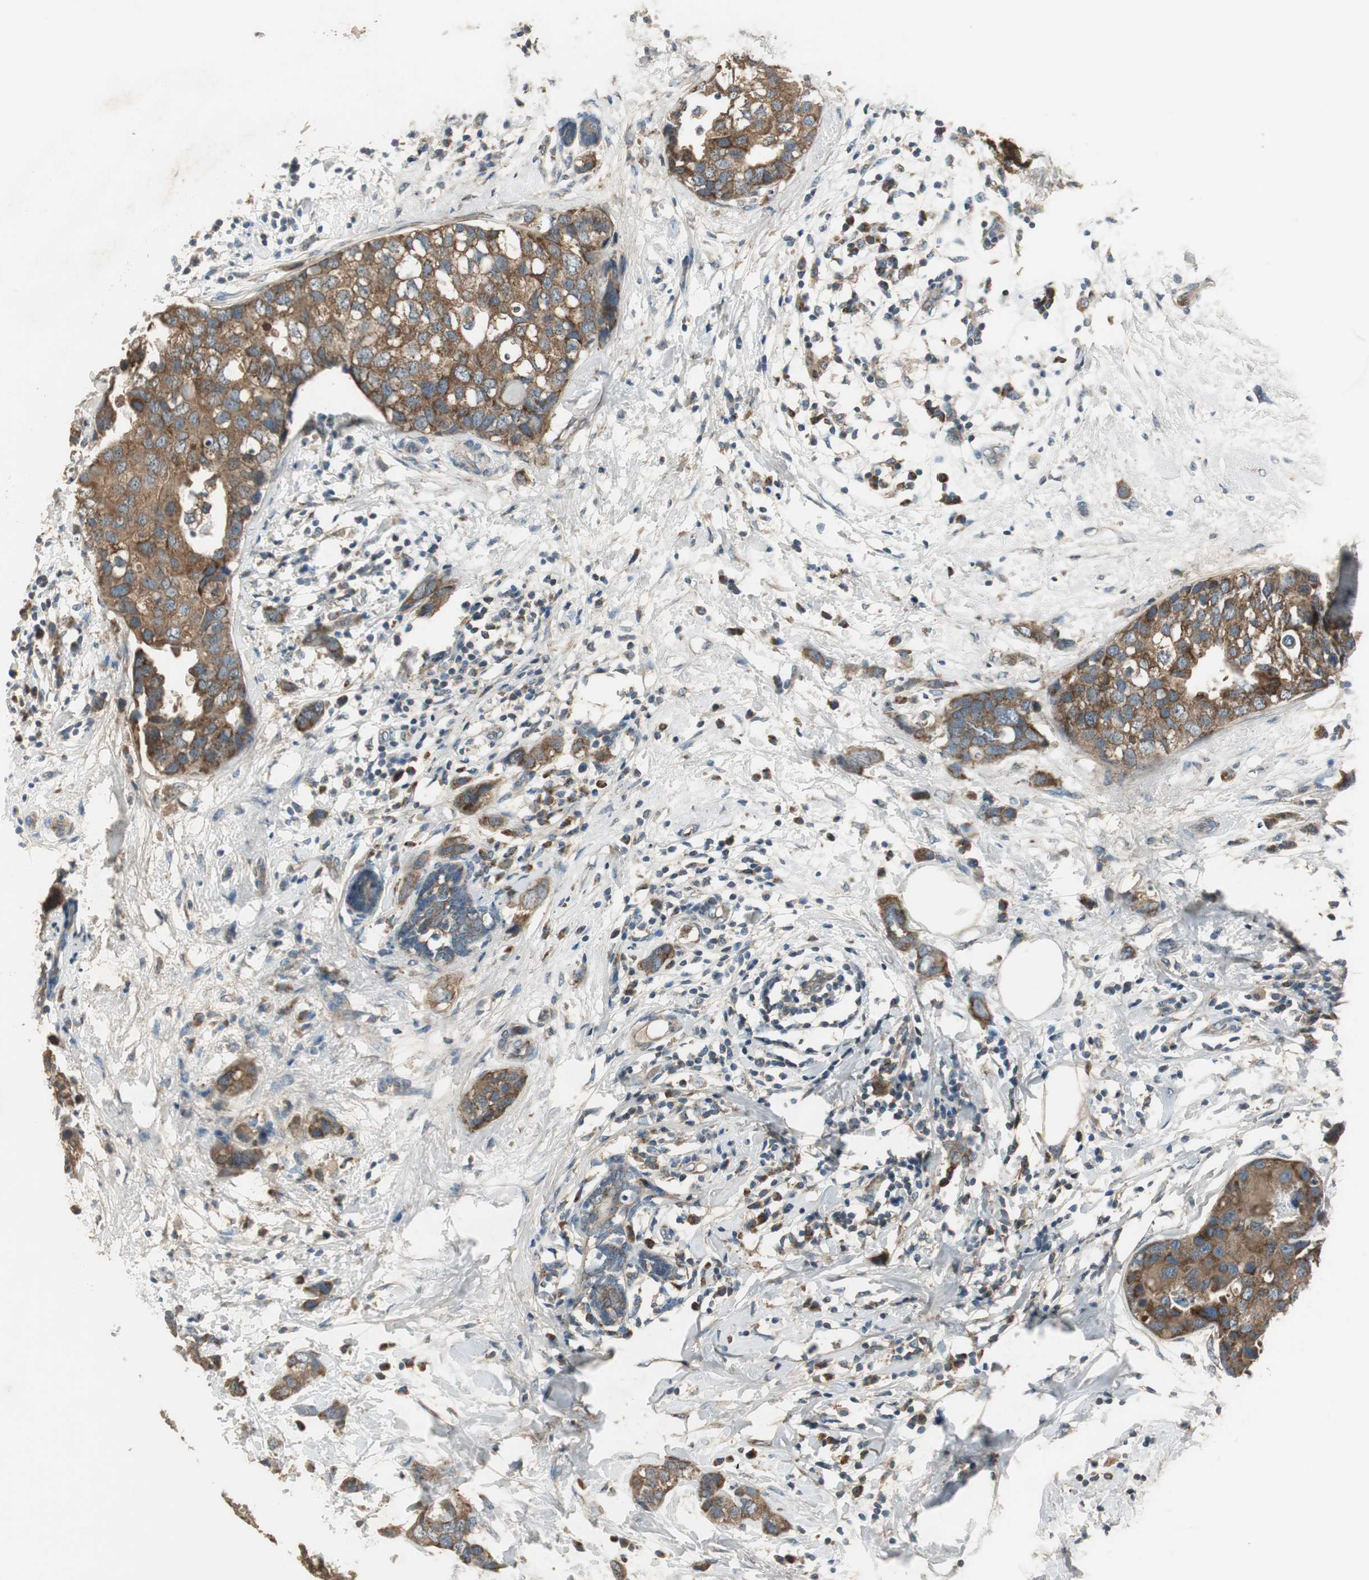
{"staining": {"intensity": "moderate", "quantity": ">75%", "location": "cytoplasmic/membranous"}, "tissue": "breast cancer", "cell_type": "Tumor cells", "image_type": "cancer", "snomed": [{"axis": "morphology", "description": "Normal tissue, NOS"}, {"axis": "morphology", "description": "Duct carcinoma"}, {"axis": "topography", "description": "Breast"}], "caption": "IHC of human invasive ductal carcinoma (breast) demonstrates medium levels of moderate cytoplasmic/membranous positivity in about >75% of tumor cells. (brown staining indicates protein expression, while blue staining denotes nuclei).", "gene": "MSTO1", "patient": {"sex": "female", "age": 50}}